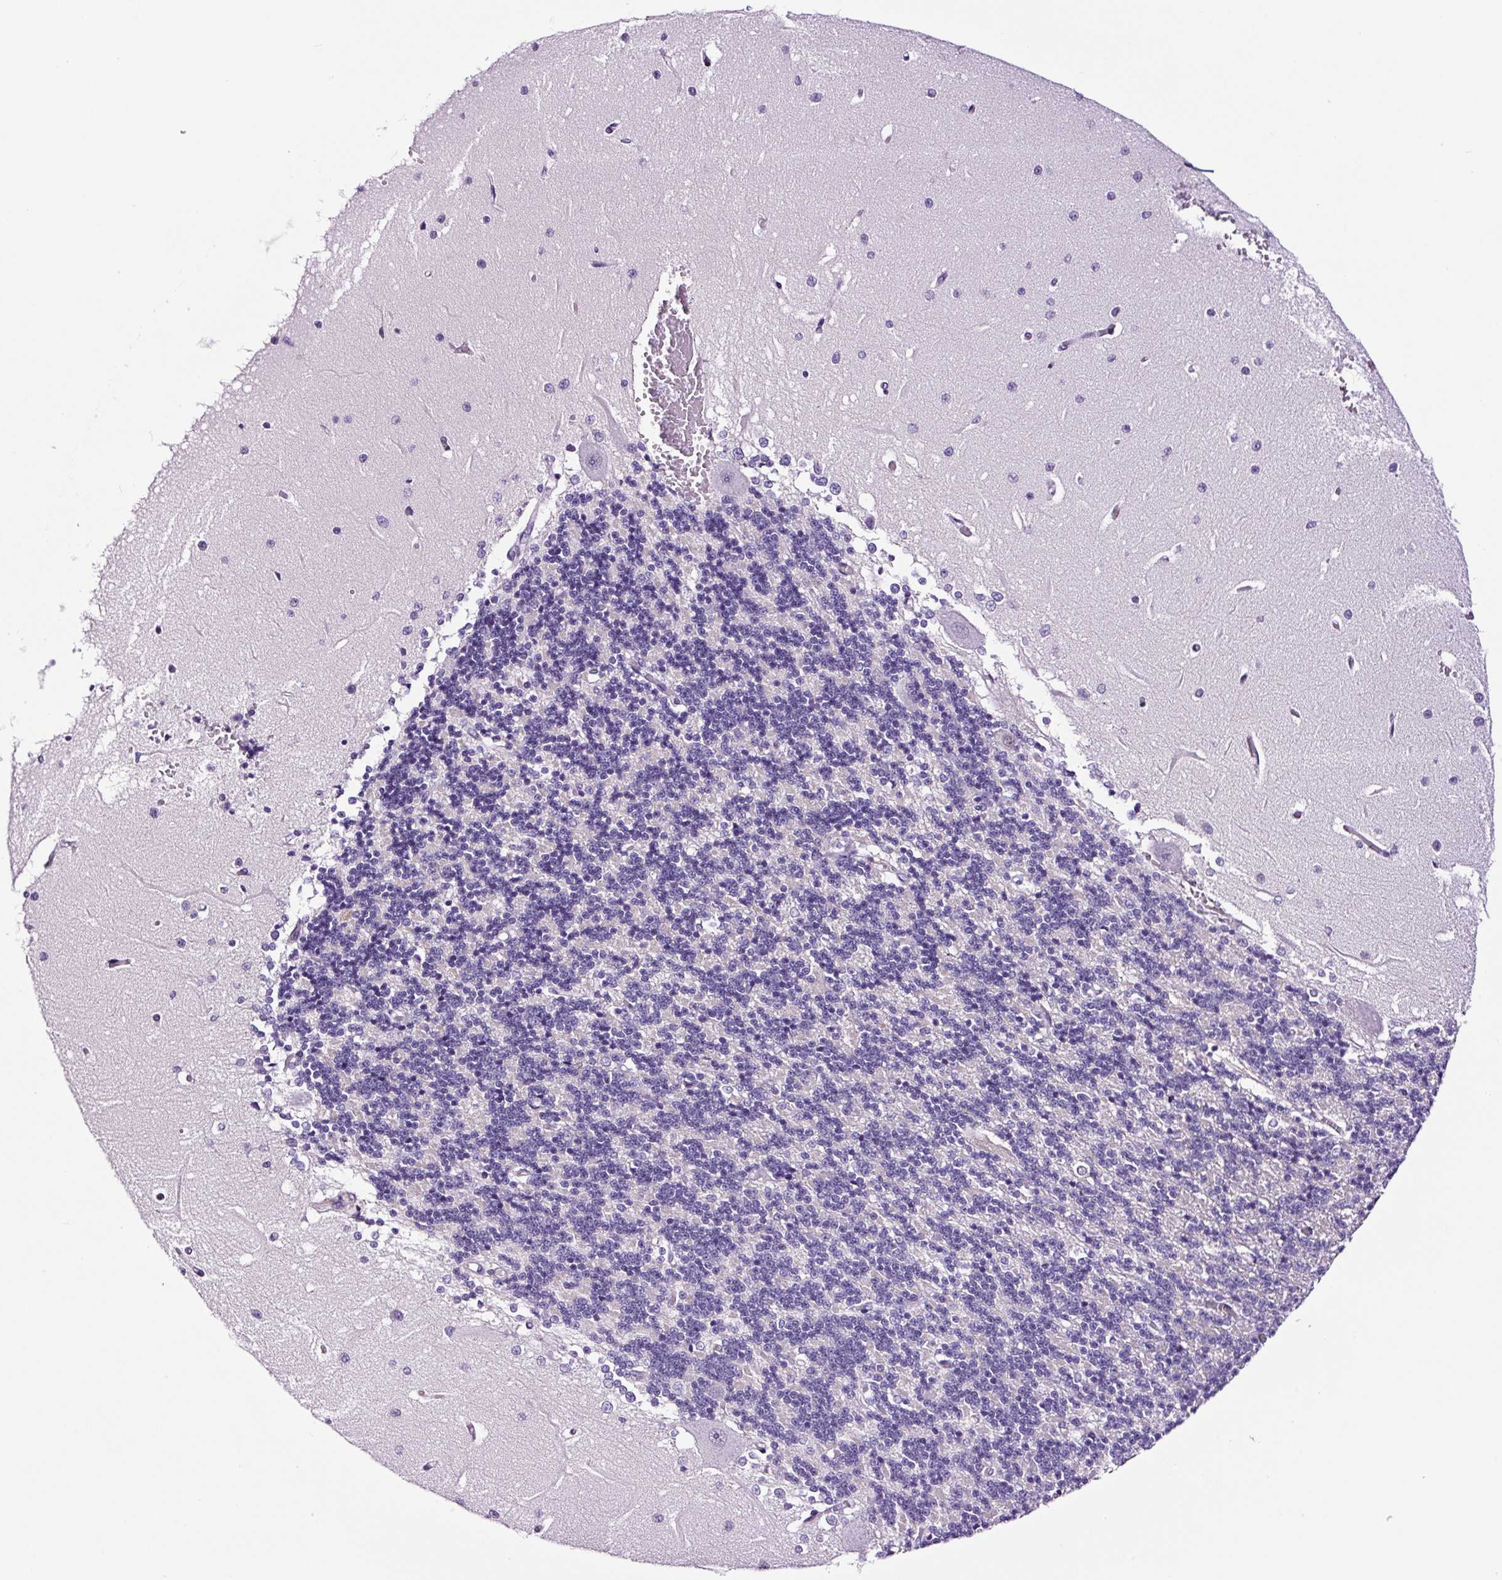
{"staining": {"intensity": "negative", "quantity": "none", "location": "none"}, "tissue": "cerebellum", "cell_type": "Cells in granular layer", "image_type": "normal", "snomed": [{"axis": "morphology", "description": "Normal tissue, NOS"}, {"axis": "topography", "description": "Cerebellum"}], "caption": "Cerebellum stained for a protein using IHC shows no staining cells in granular layer.", "gene": "TAFA3", "patient": {"sex": "male", "age": 37}}